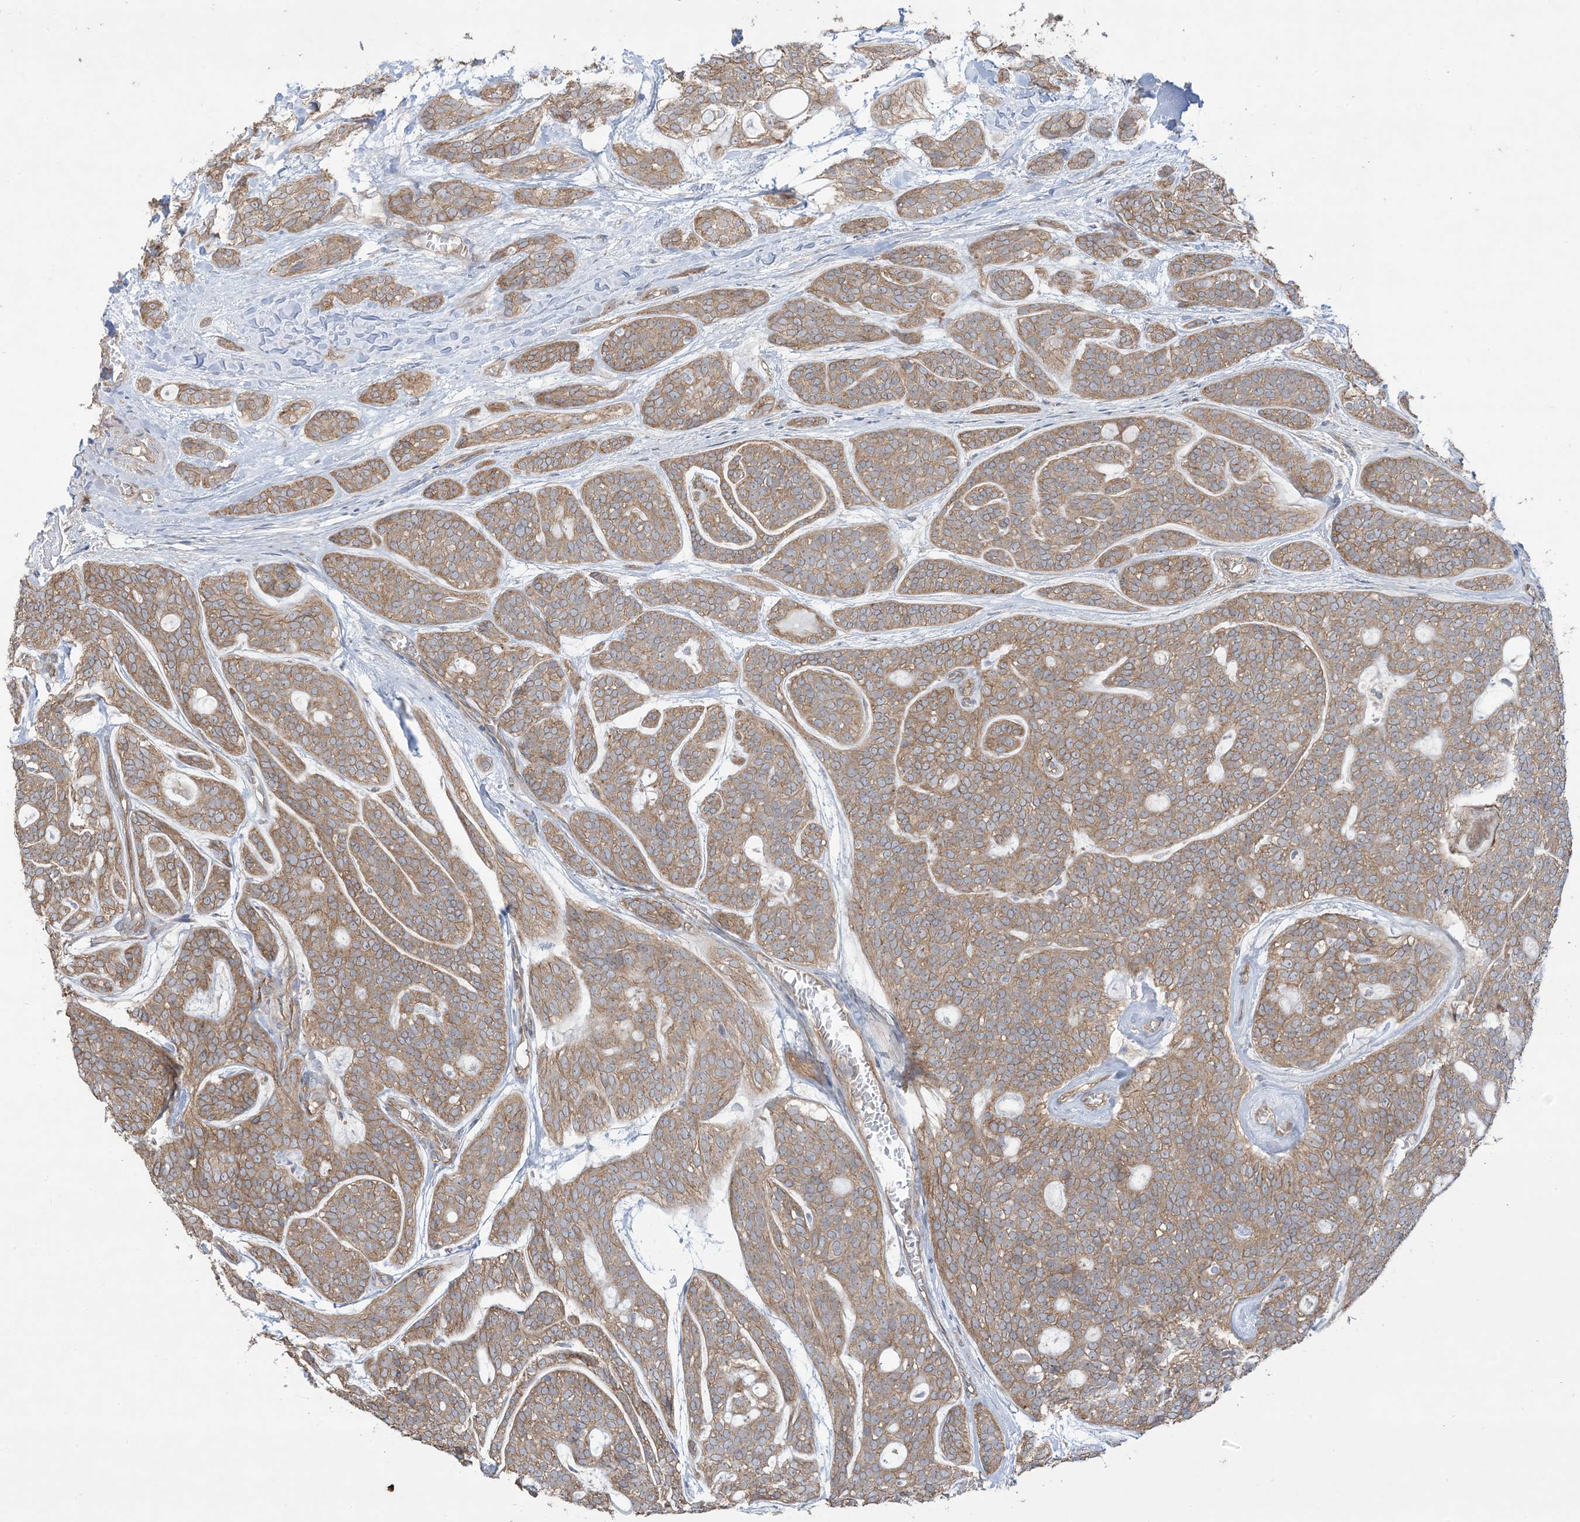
{"staining": {"intensity": "moderate", "quantity": ">75%", "location": "cytoplasmic/membranous"}, "tissue": "head and neck cancer", "cell_type": "Tumor cells", "image_type": "cancer", "snomed": [{"axis": "morphology", "description": "Adenocarcinoma, NOS"}, {"axis": "topography", "description": "Head-Neck"}], "caption": "Adenocarcinoma (head and neck) stained with DAB (3,3'-diaminobenzidine) immunohistochemistry (IHC) reveals medium levels of moderate cytoplasmic/membranous expression in about >75% of tumor cells. The staining was performed using DAB (3,3'-diaminobenzidine), with brown indicating positive protein expression. Nuclei are stained blue with hematoxylin.", "gene": "CCNY", "patient": {"sex": "male", "age": 66}}